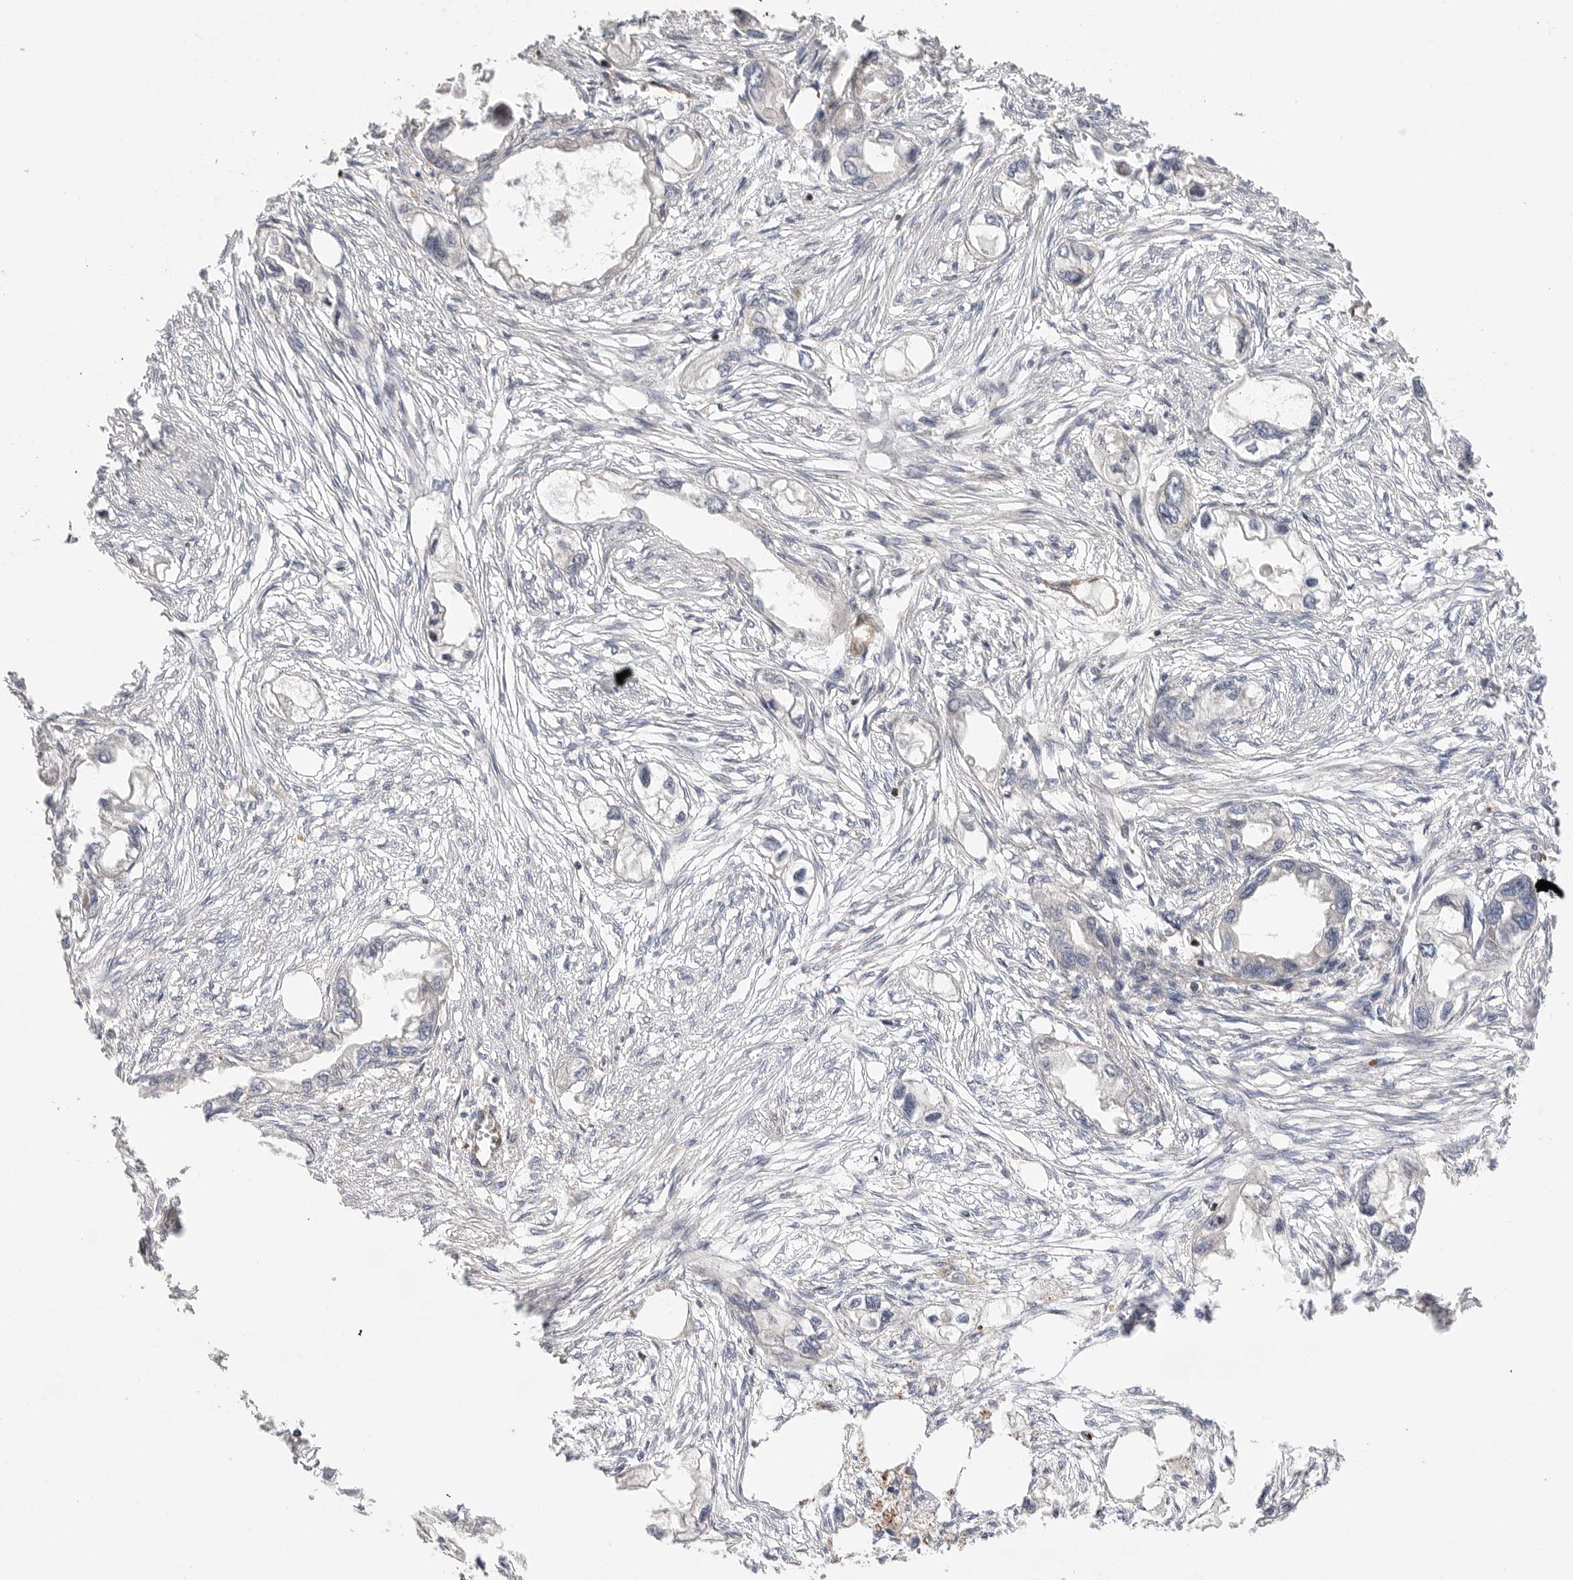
{"staining": {"intensity": "negative", "quantity": "none", "location": "none"}, "tissue": "endometrial cancer", "cell_type": "Tumor cells", "image_type": "cancer", "snomed": [{"axis": "morphology", "description": "Adenocarcinoma, NOS"}, {"axis": "morphology", "description": "Adenocarcinoma, metastatic, NOS"}, {"axis": "topography", "description": "Adipose tissue"}, {"axis": "topography", "description": "Endometrium"}], "caption": "The photomicrograph displays no significant expression in tumor cells of endometrial cancer (metastatic adenocarcinoma).", "gene": "PRKCH", "patient": {"sex": "female", "age": 67}}